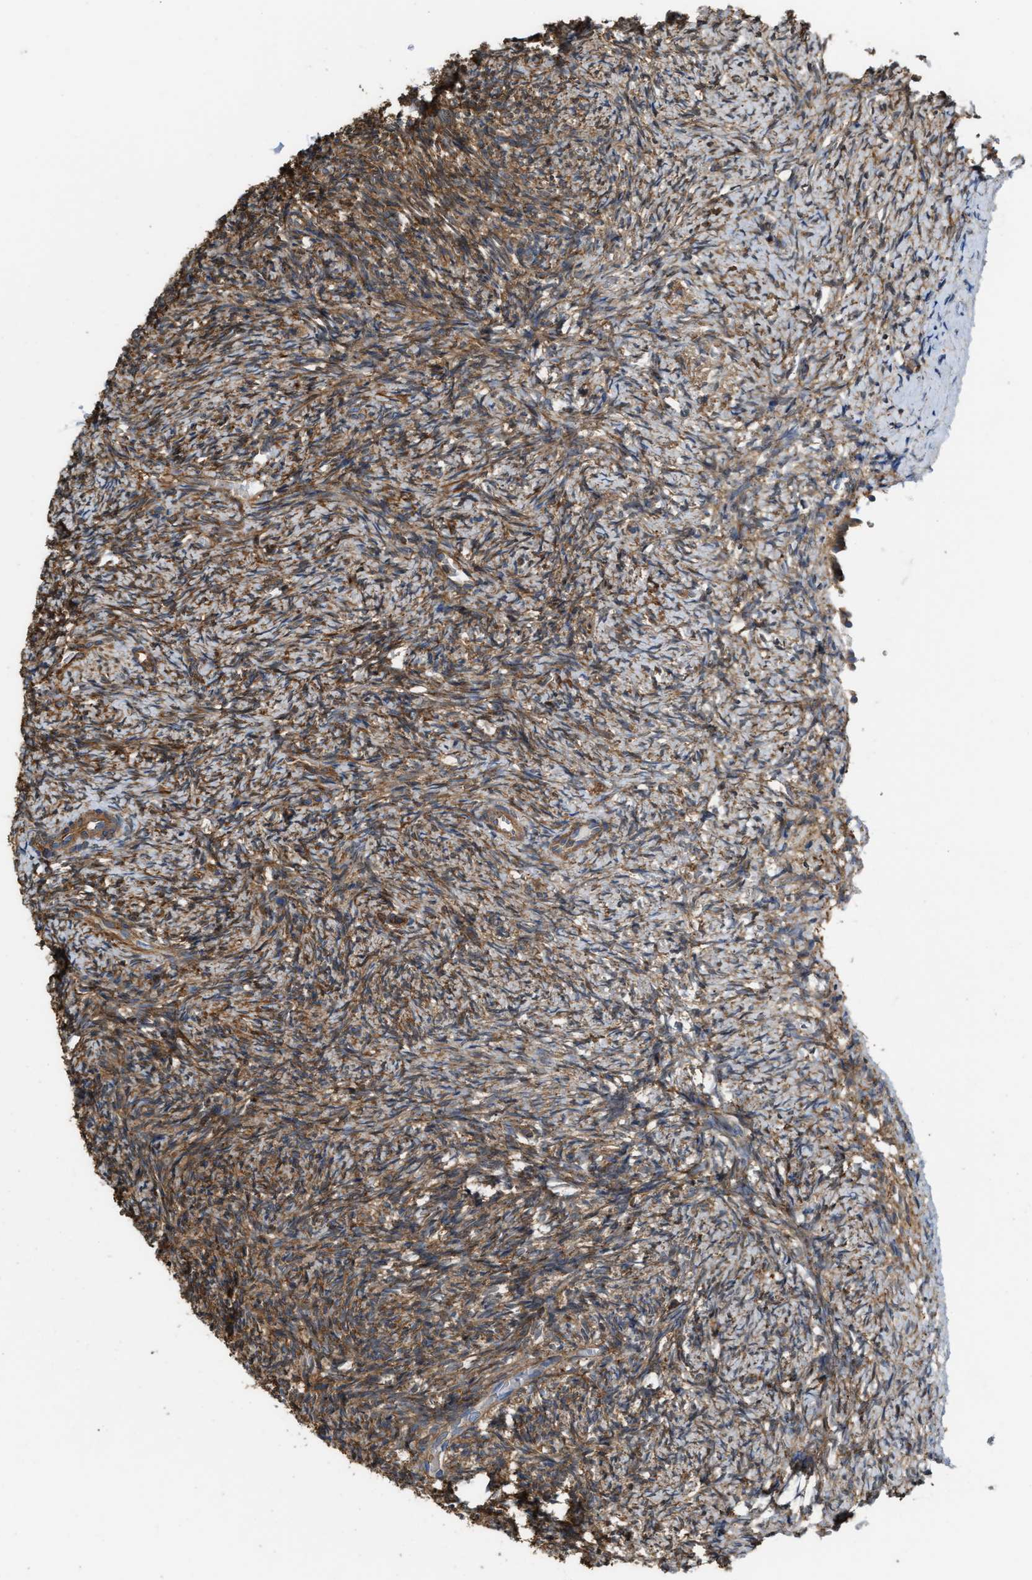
{"staining": {"intensity": "moderate", "quantity": ">75%", "location": "cytoplasmic/membranous"}, "tissue": "ovary", "cell_type": "Ovarian stroma cells", "image_type": "normal", "snomed": [{"axis": "morphology", "description": "Normal tissue, NOS"}, {"axis": "topography", "description": "Ovary"}], "caption": "This image exhibits benign ovary stained with IHC to label a protein in brown. The cytoplasmic/membranous of ovarian stroma cells show moderate positivity for the protein. Nuclei are counter-stained blue.", "gene": "ATIC", "patient": {"sex": "female", "age": 41}}